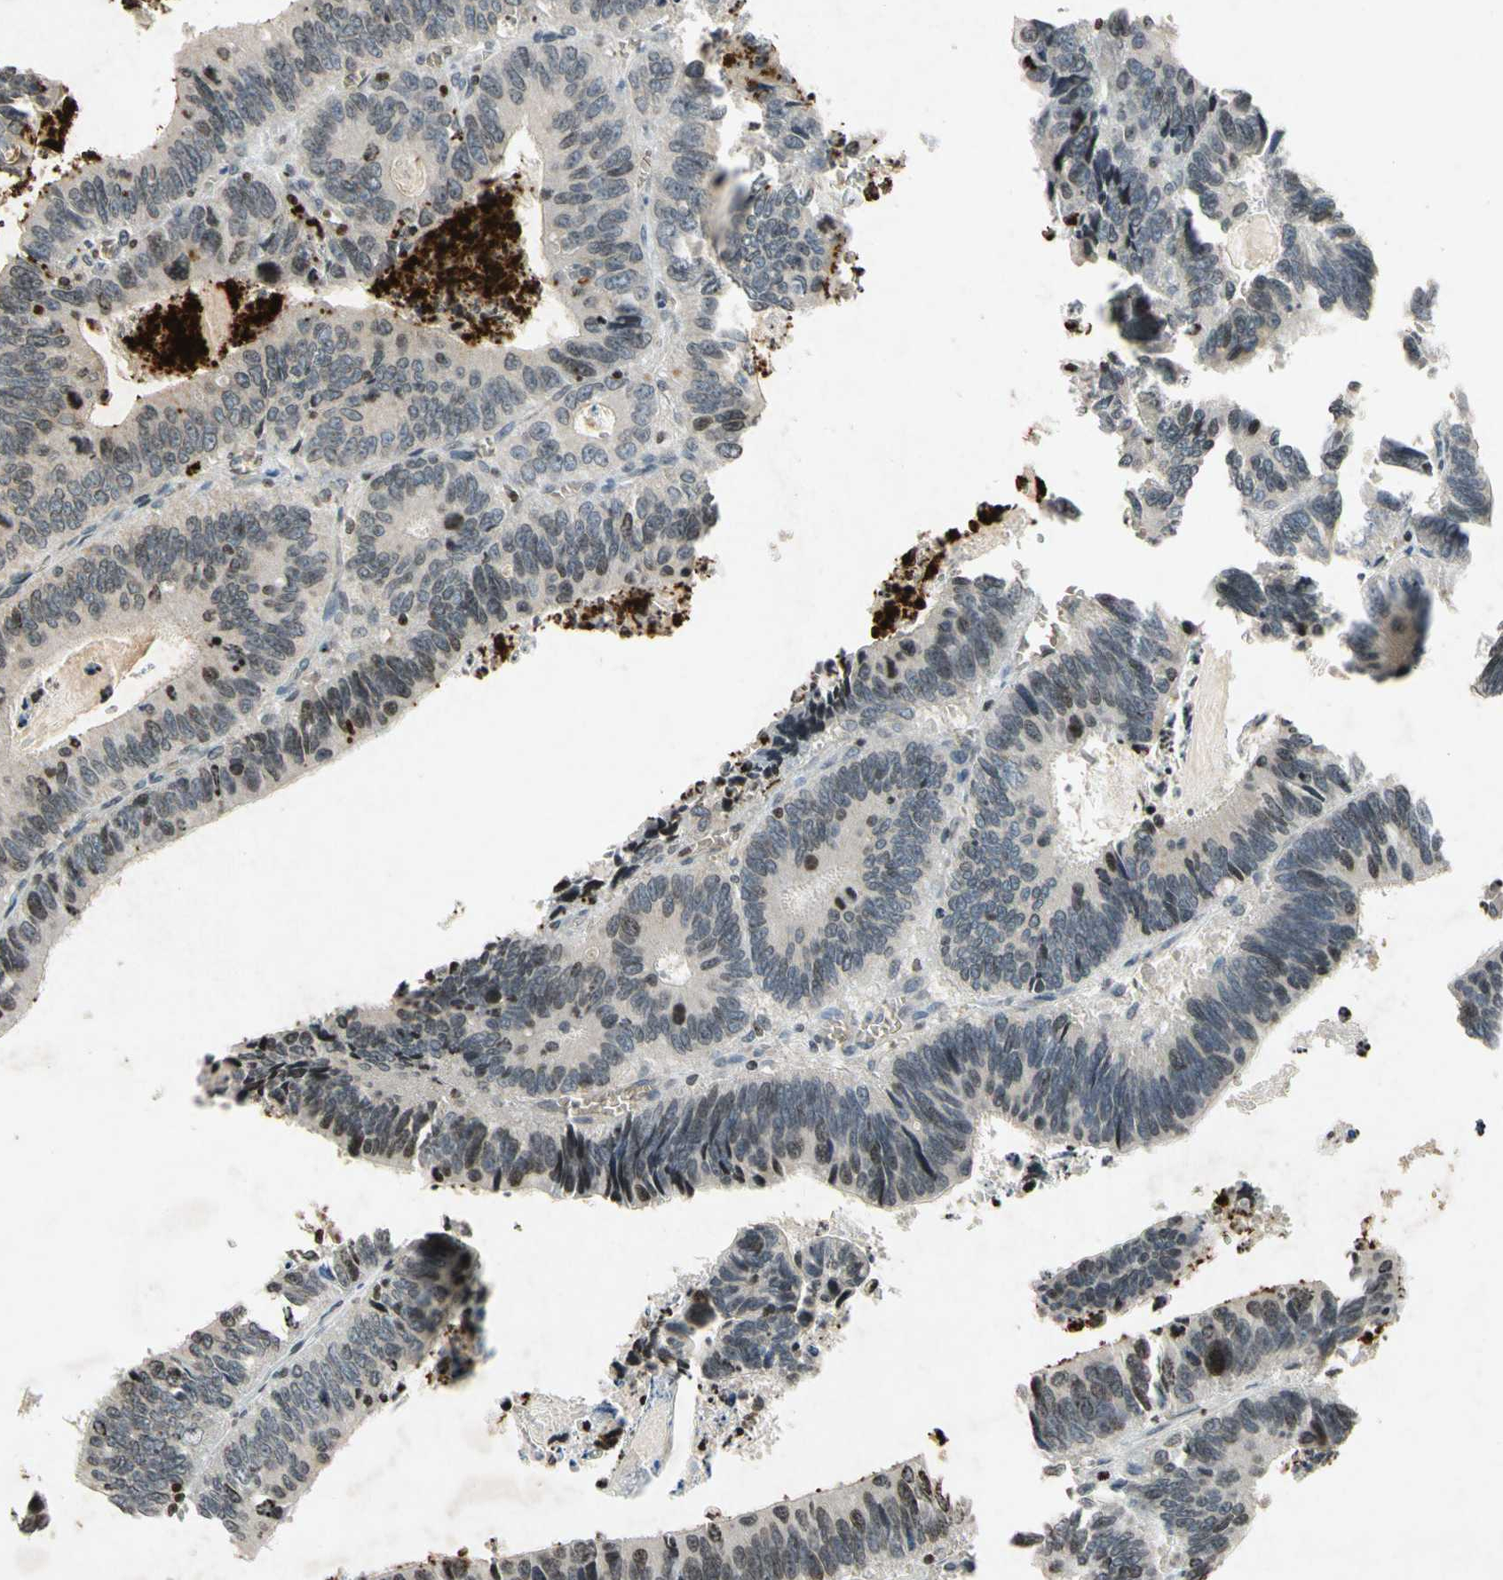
{"staining": {"intensity": "negative", "quantity": "none", "location": "none"}, "tissue": "colorectal cancer", "cell_type": "Tumor cells", "image_type": "cancer", "snomed": [{"axis": "morphology", "description": "Adenocarcinoma, NOS"}, {"axis": "topography", "description": "Colon"}], "caption": "IHC of adenocarcinoma (colorectal) shows no expression in tumor cells.", "gene": "HOXB3", "patient": {"sex": "male", "age": 72}}